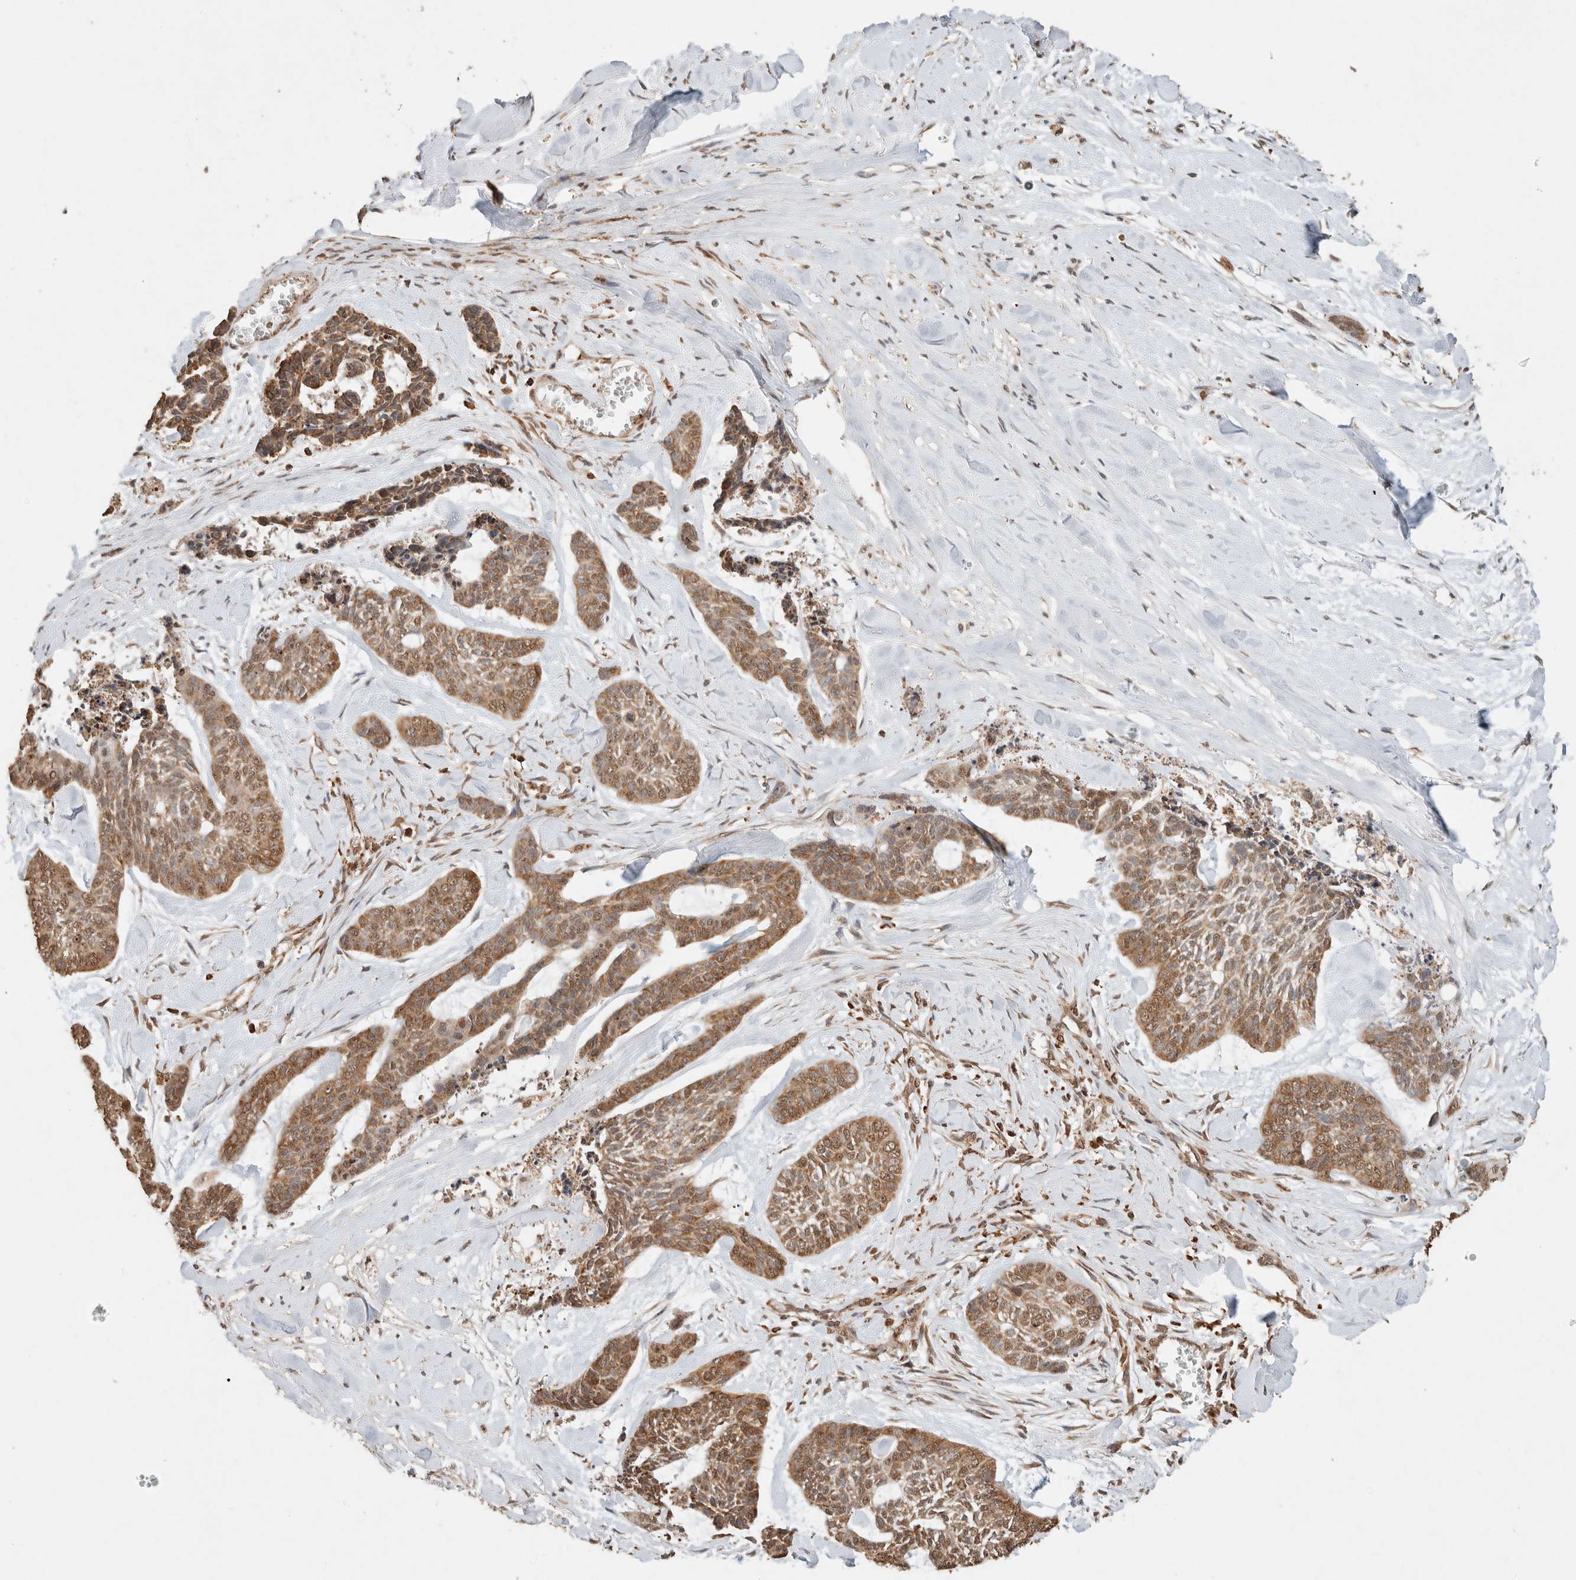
{"staining": {"intensity": "moderate", "quantity": ">75%", "location": "cytoplasmic/membranous,nuclear"}, "tissue": "skin cancer", "cell_type": "Tumor cells", "image_type": "cancer", "snomed": [{"axis": "morphology", "description": "Basal cell carcinoma"}, {"axis": "topography", "description": "Skin"}], "caption": "Brown immunohistochemical staining in human skin cancer displays moderate cytoplasmic/membranous and nuclear positivity in approximately >75% of tumor cells.", "gene": "ERAP1", "patient": {"sex": "female", "age": 64}}